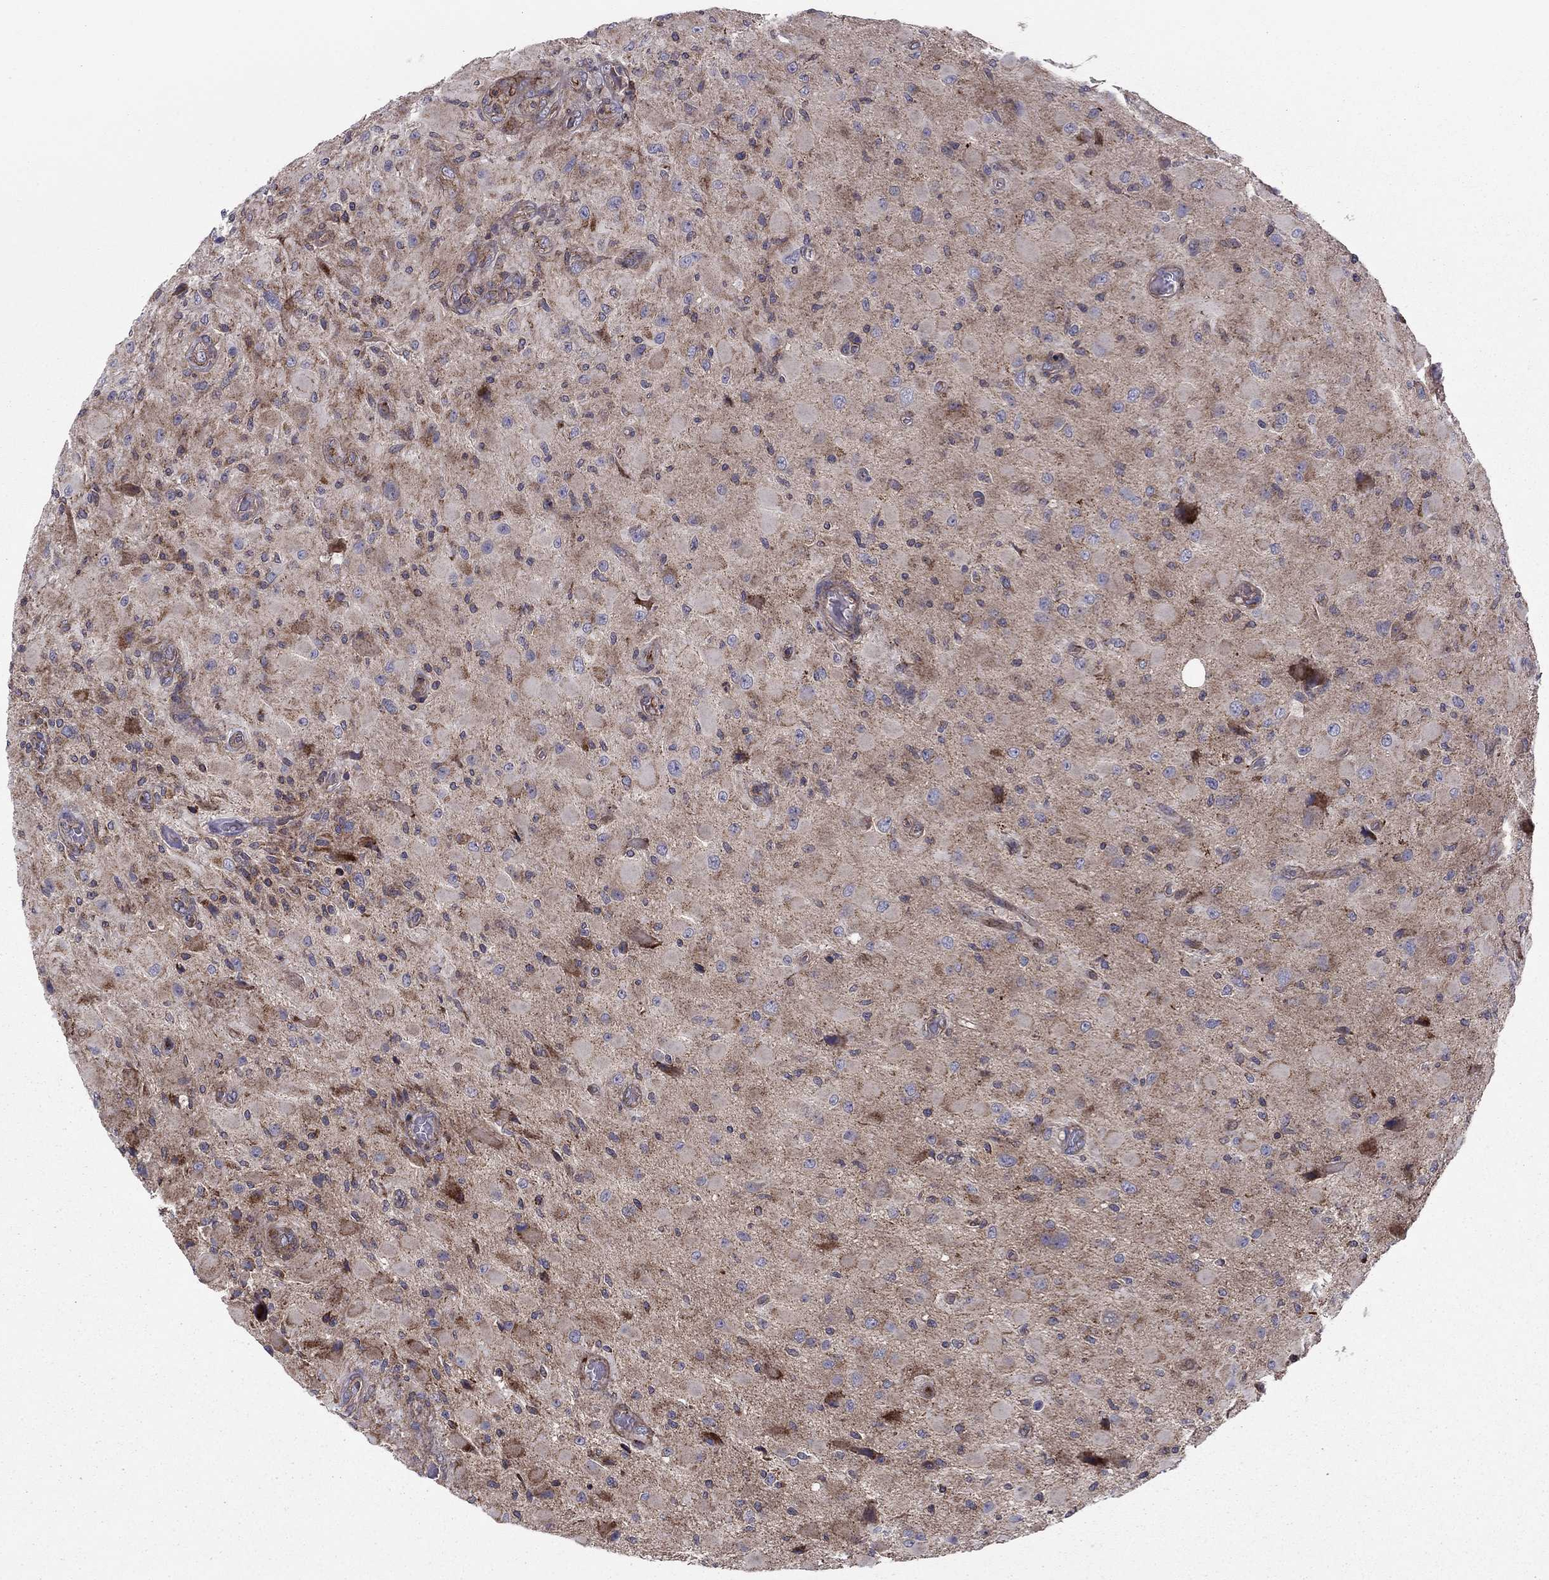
{"staining": {"intensity": "strong", "quantity": "<25%", "location": "cytoplasmic/membranous"}, "tissue": "glioma", "cell_type": "Tumor cells", "image_type": "cancer", "snomed": [{"axis": "morphology", "description": "Glioma, malignant, High grade"}, {"axis": "topography", "description": "Cerebral cortex"}], "caption": "High-grade glioma (malignant) was stained to show a protein in brown. There is medium levels of strong cytoplasmic/membranous staining in about <25% of tumor cells.", "gene": "ALG6", "patient": {"sex": "male", "age": 35}}